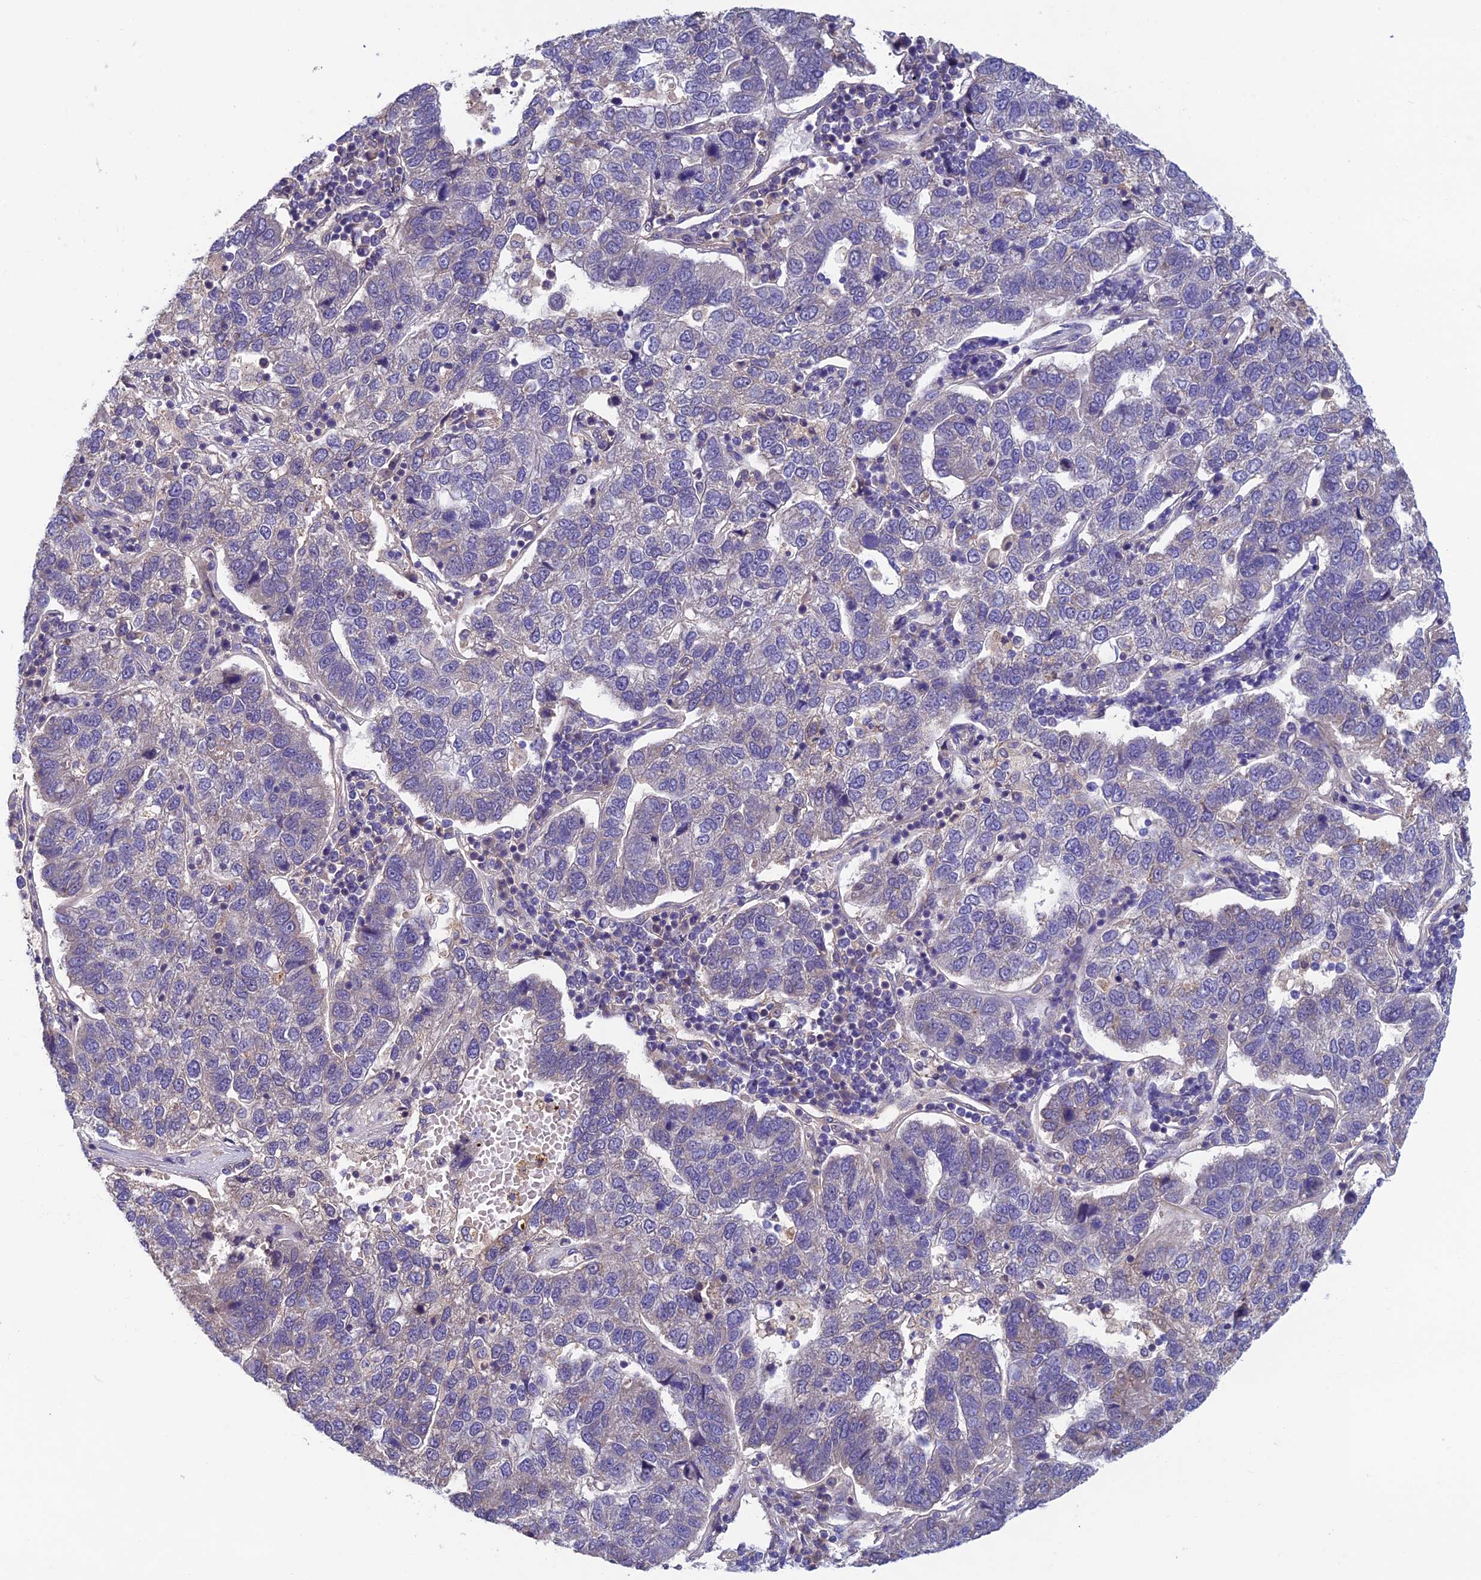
{"staining": {"intensity": "negative", "quantity": "none", "location": "none"}, "tissue": "pancreatic cancer", "cell_type": "Tumor cells", "image_type": "cancer", "snomed": [{"axis": "morphology", "description": "Adenocarcinoma, NOS"}, {"axis": "topography", "description": "Pancreas"}], "caption": "Photomicrograph shows no protein staining in tumor cells of pancreatic adenocarcinoma tissue.", "gene": "HECA", "patient": {"sex": "female", "age": 61}}